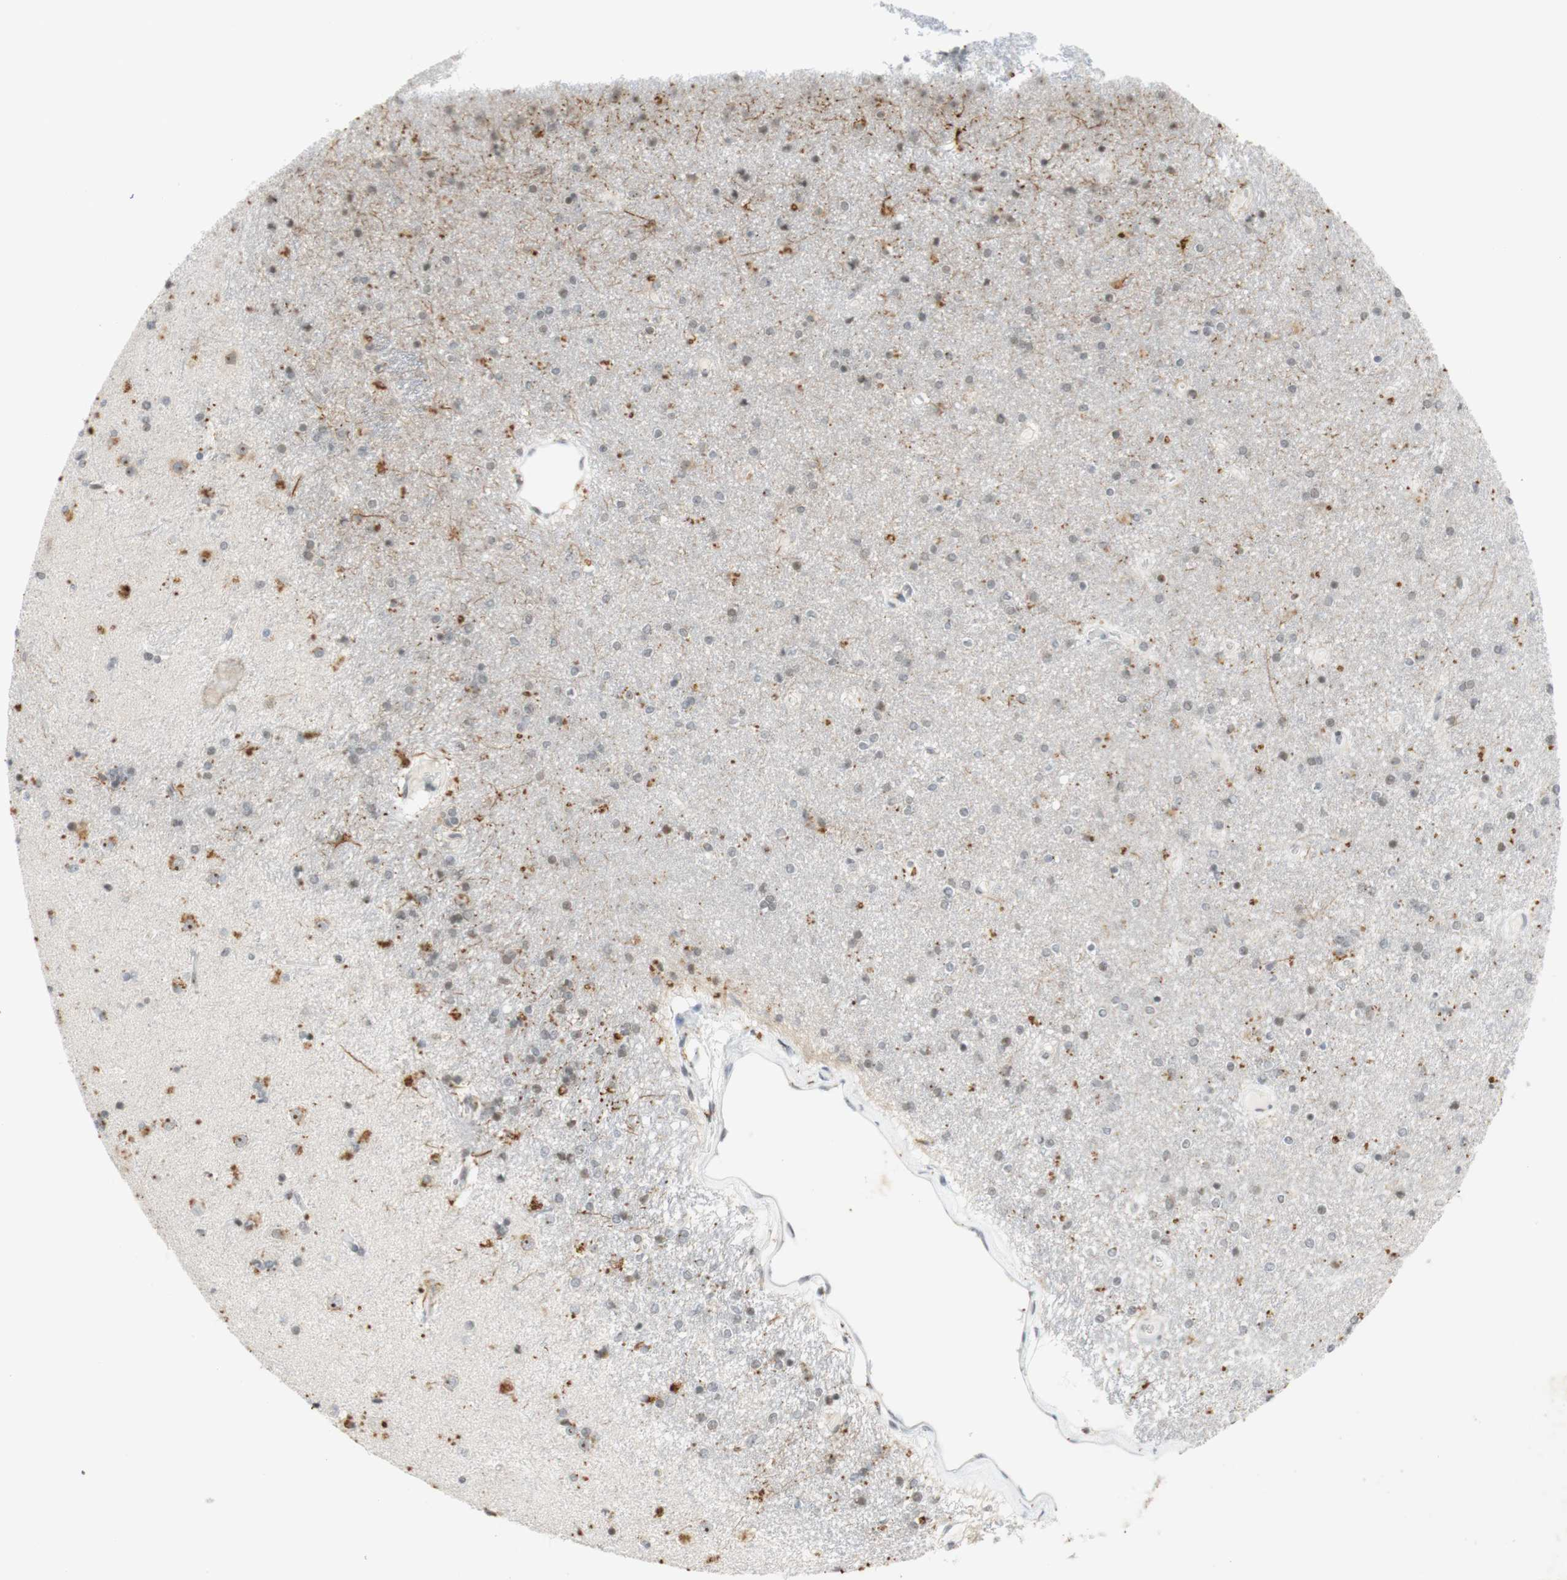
{"staining": {"intensity": "negative", "quantity": "none", "location": "none"}, "tissue": "caudate", "cell_type": "Glial cells", "image_type": "normal", "snomed": [{"axis": "morphology", "description": "Normal tissue, NOS"}, {"axis": "topography", "description": "Lateral ventricle wall"}], "caption": "This is an immunohistochemistry (IHC) image of normal human caudate. There is no expression in glial cells.", "gene": "IRF1", "patient": {"sex": "female", "age": 54}}